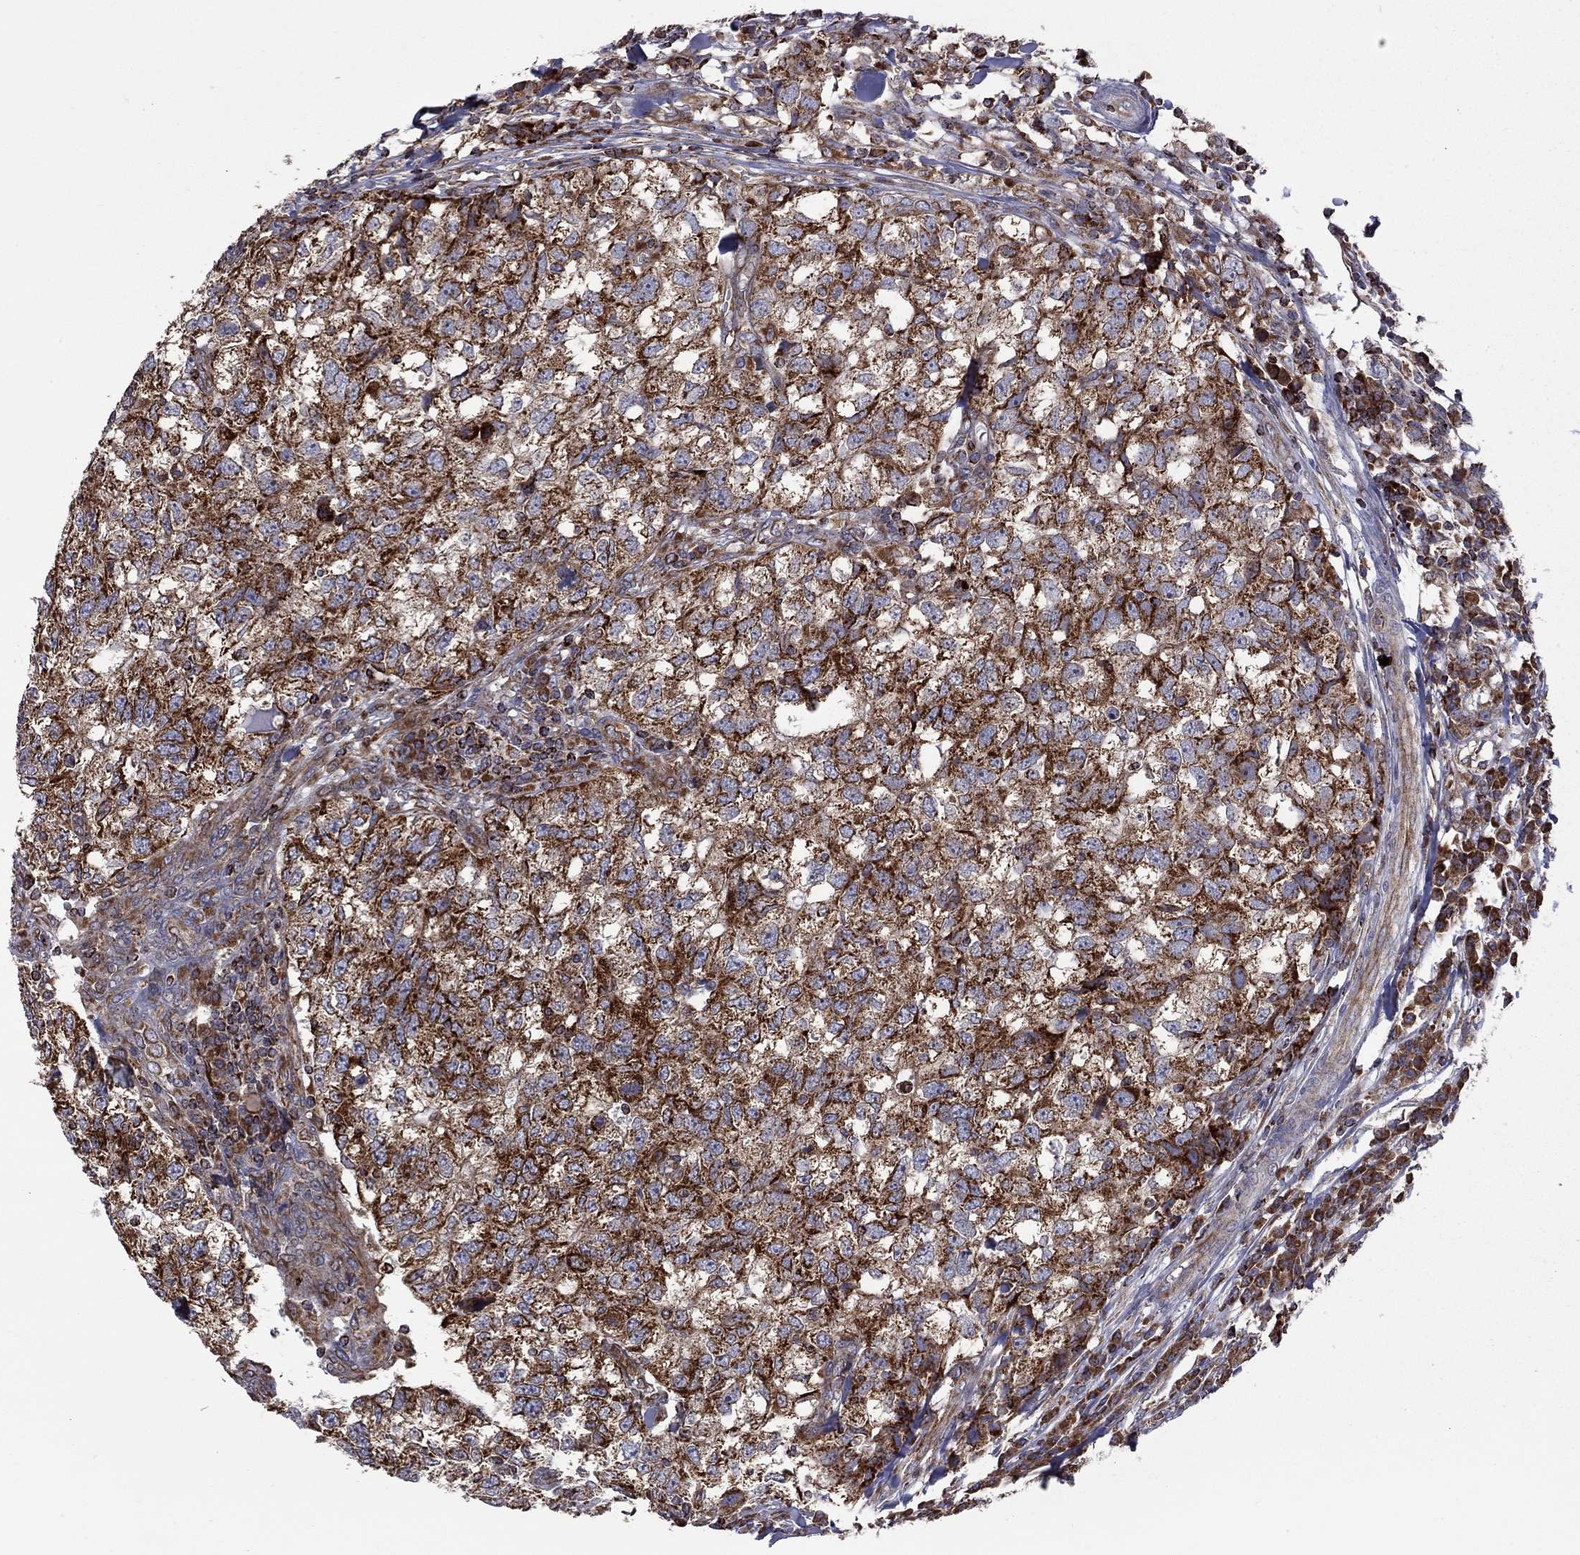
{"staining": {"intensity": "strong", "quantity": ">75%", "location": "cytoplasmic/membranous"}, "tissue": "breast cancer", "cell_type": "Tumor cells", "image_type": "cancer", "snomed": [{"axis": "morphology", "description": "Duct carcinoma"}, {"axis": "topography", "description": "Breast"}], "caption": "This is a photomicrograph of IHC staining of breast cancer, which shows strong staining in the cytoplasmic/membranous of tumor cells.", "gene": "CLPTM1", "patient": {"sex": "female", "age": 30}}